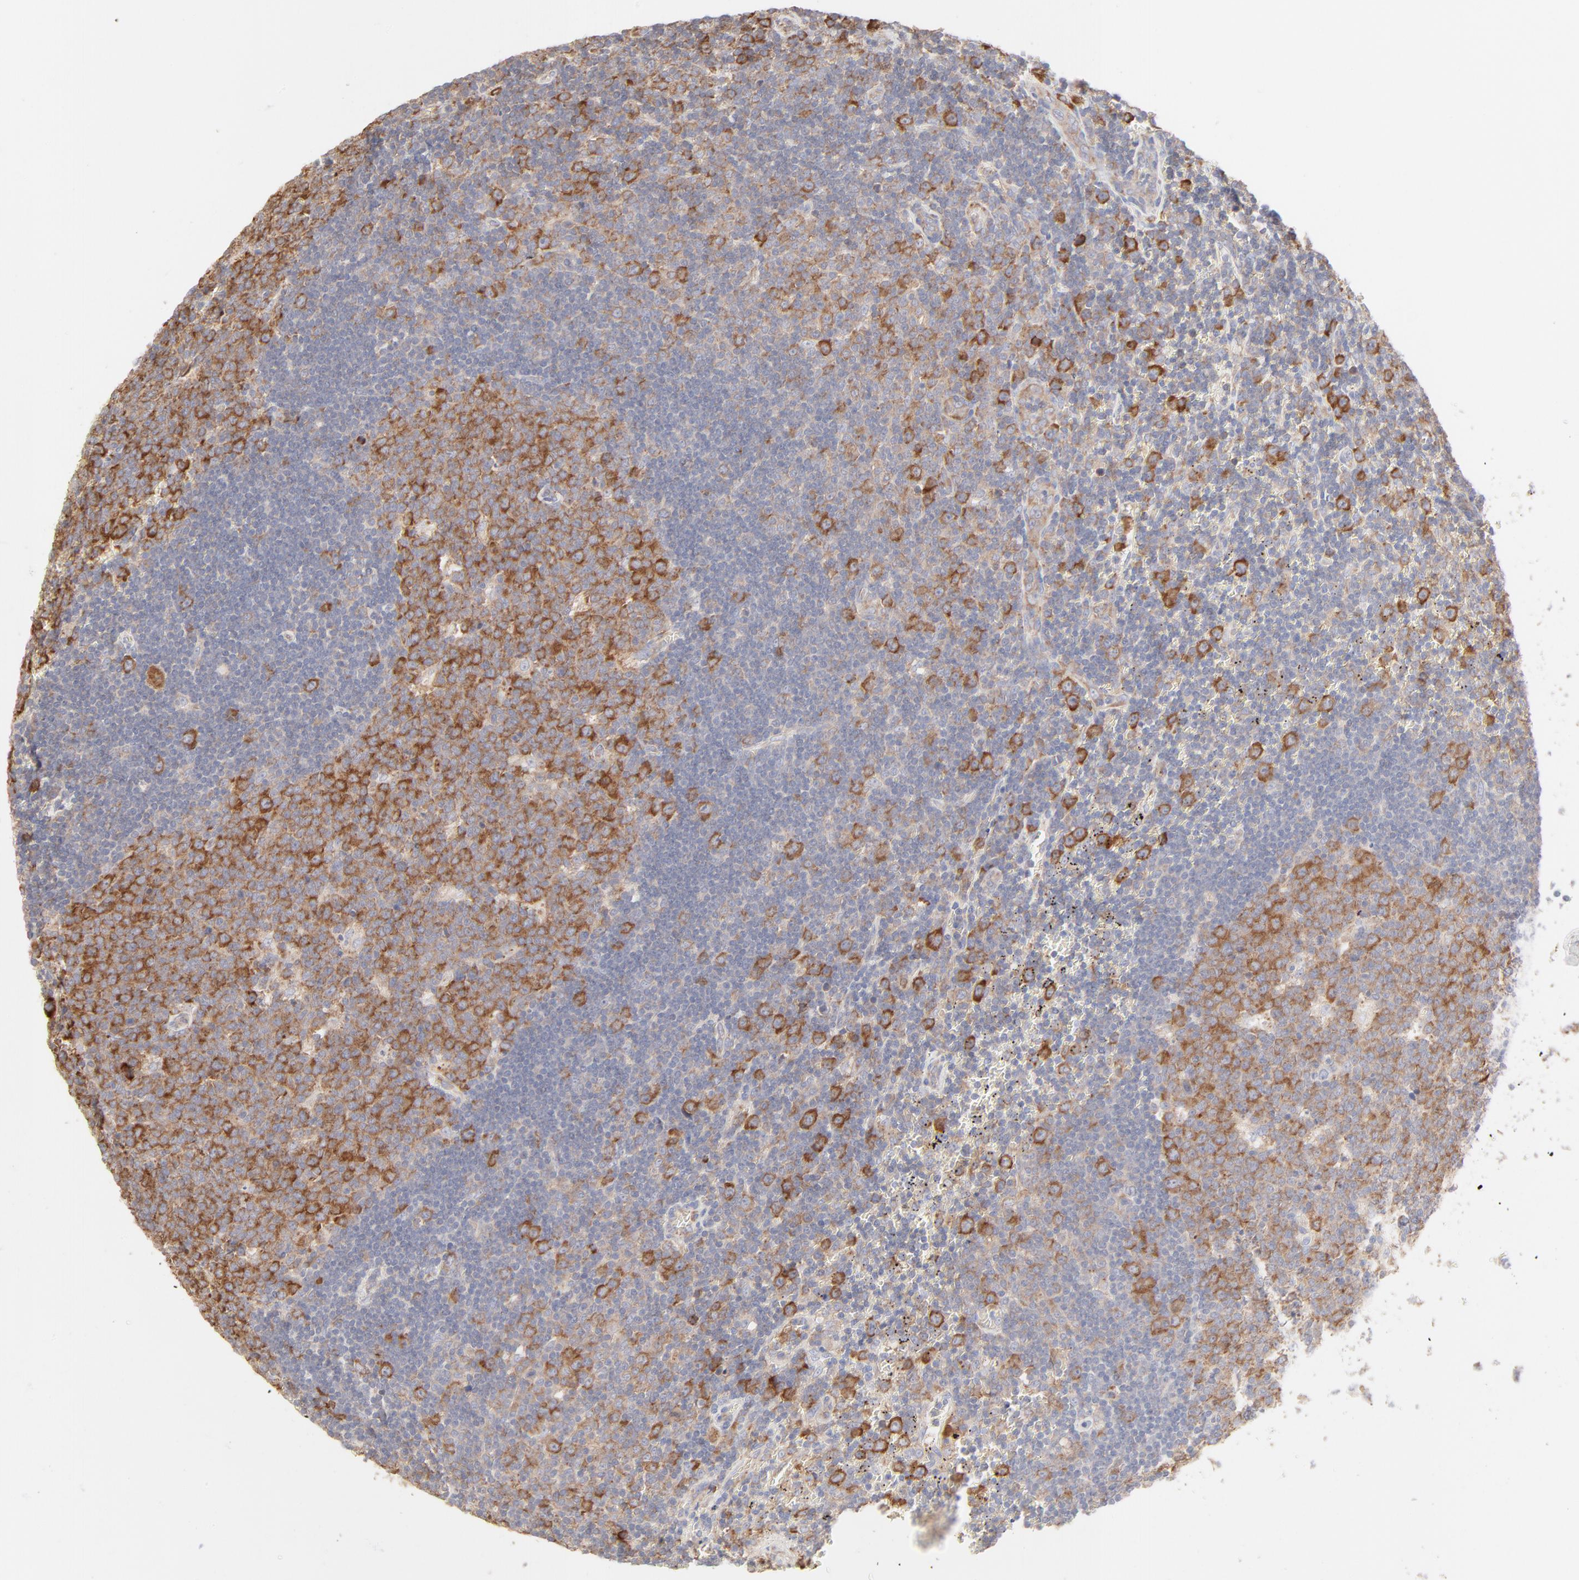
{"staining": {"intensity": "strong", "quantity": "25%-75%", "location": "cytoplasmic/membranous"}, "tissue": "lymph node", "cell_type": "Germinal center cells", "image_type": "normal", "snomed": [{"axis": "morphology", "description": "Normal tissue, NOS"}, {"axis": "topography", "description": "Lymph node"}, {"axis": "topography", "description": "Salivary gland"}], "caption": "Protein analysis of benign lymph node exhibits strong cytoplasmic/membranous expression in approximately 25%-75% of germinal center cells.", "gene": "RPS21", "patient": {"sex": "male", "age": 8}}